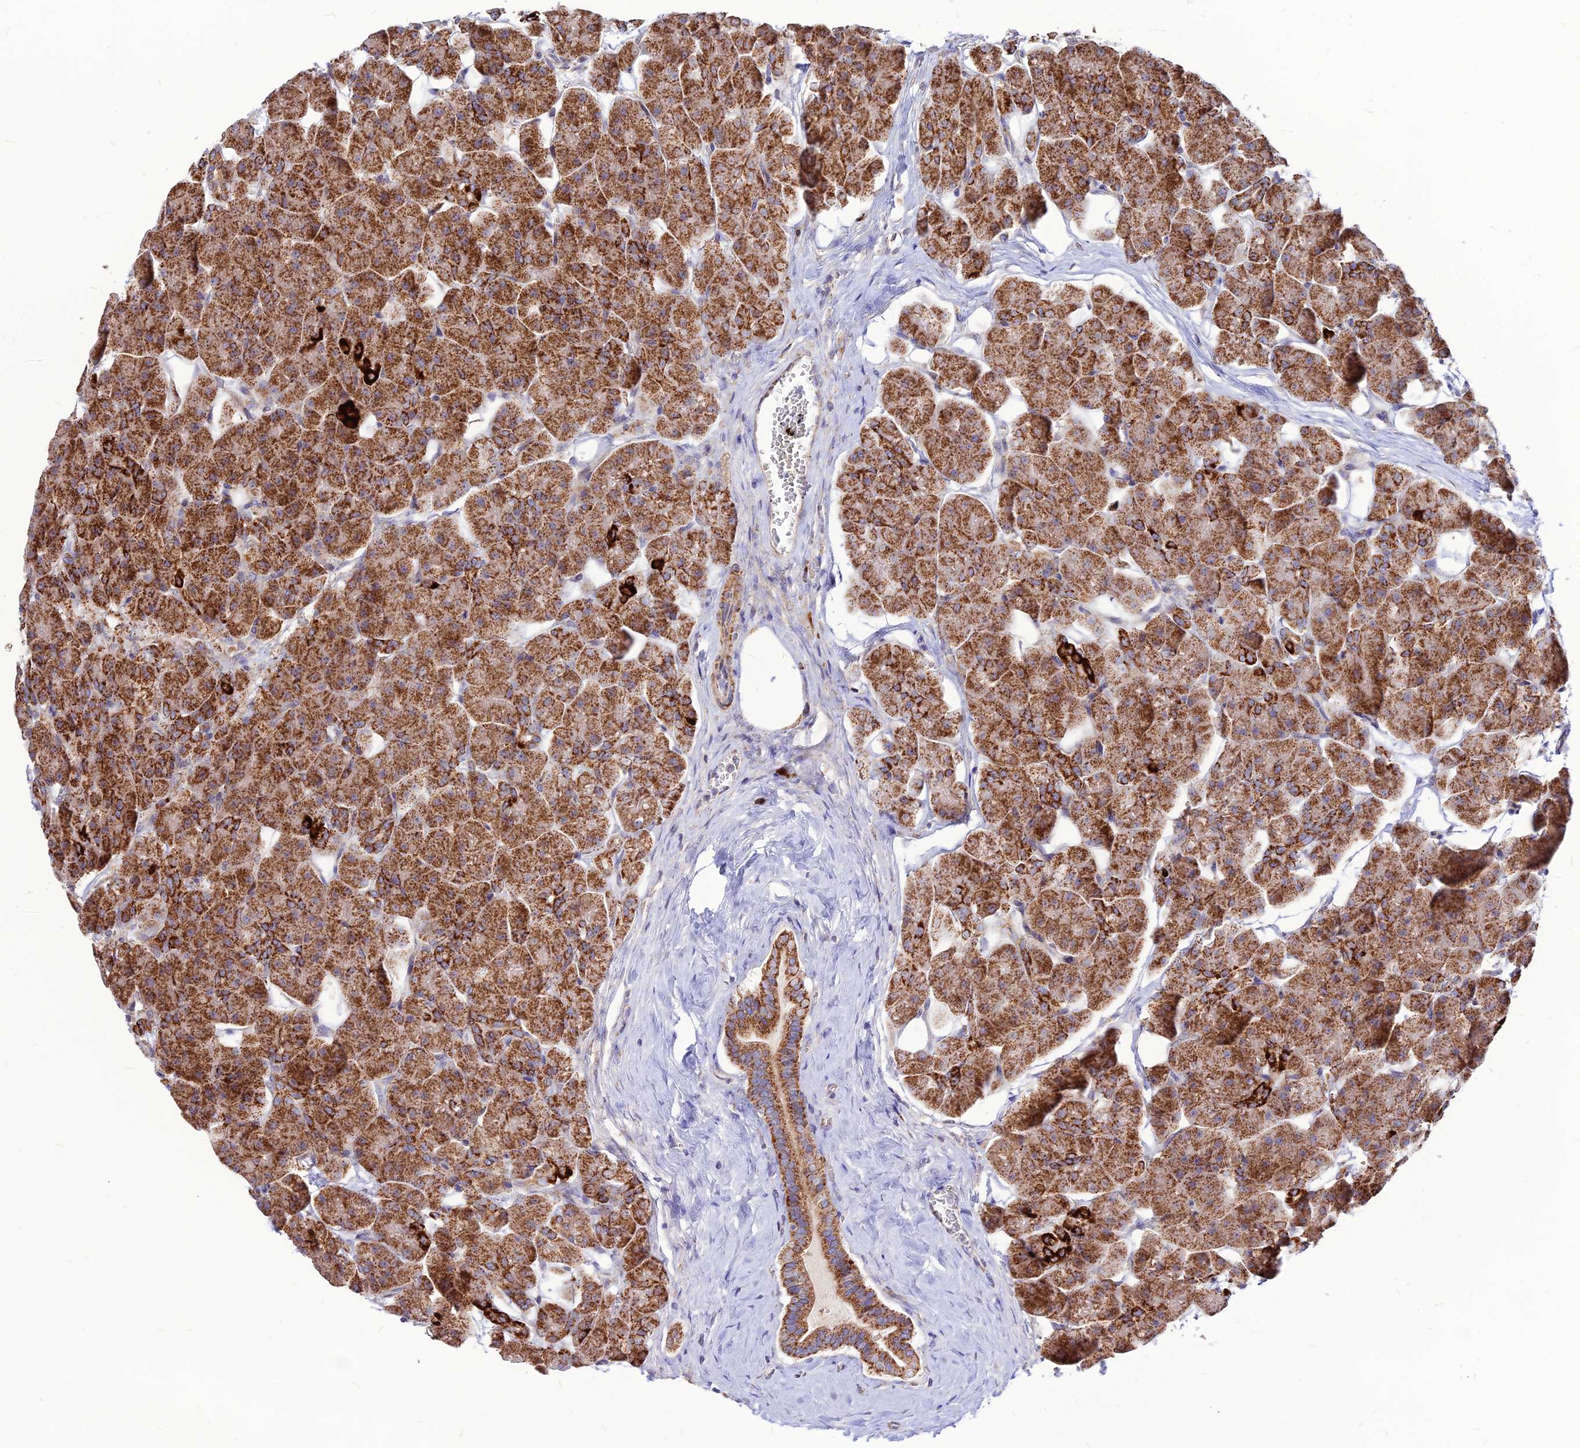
{"staining": {"intensity": "strong", "quantity": ">75%", "location": "cytoplasmic/membranous"}, "tissue": "pancreas", "cell_type": "Exocrine glandular cells", "image_type": "normal", "snomed": [{"axis": "morphology", "description": "Normal tissue, NOS"}, {"axis": "topography", "description": "Pancreas"}], "caption": "Strong cytoplasmic/membranous expression is seen in about >75% of exocrine glandular cells in benign pancreas.", "gene": "ECI1", "patient": {"sex": "male", "age": 66}}